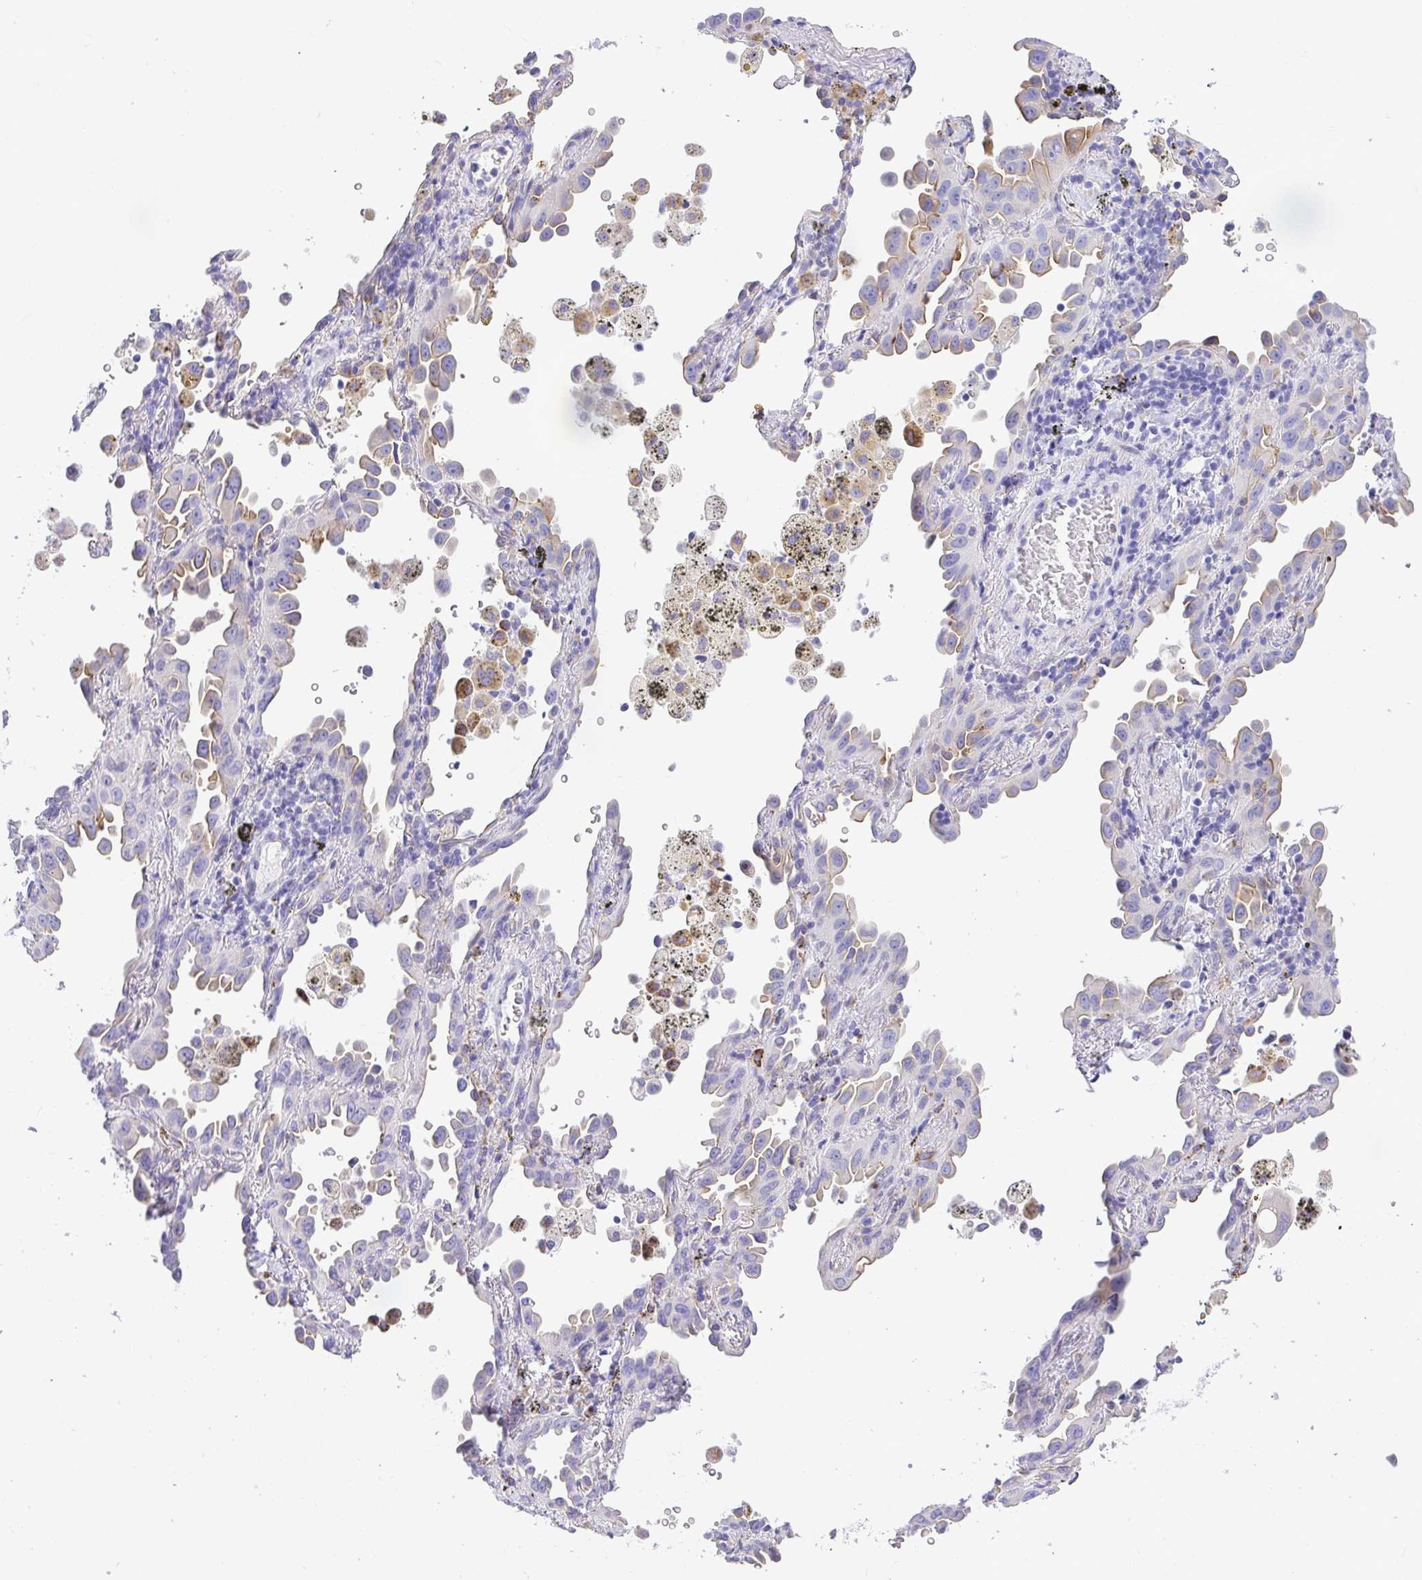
{"staining": {"intensity": "negative", "quantity": "none", "location": "none"}, "tissue": "lung cancer", "cell_type": "Tumor cells", "image_type": "cancer", "snomed": [{"axis": "morphology", "description": "Adenocarcinoma, NOS"}, {"axis": "topography", "description": "Lung"}], "caption": "The image displays no significant positivity in tumor cells of adenocarcinoma (lung). Nuclei are stained in blue.", "gene": "ADRA2C", "patient": {"sex": "male", "age": 68}}